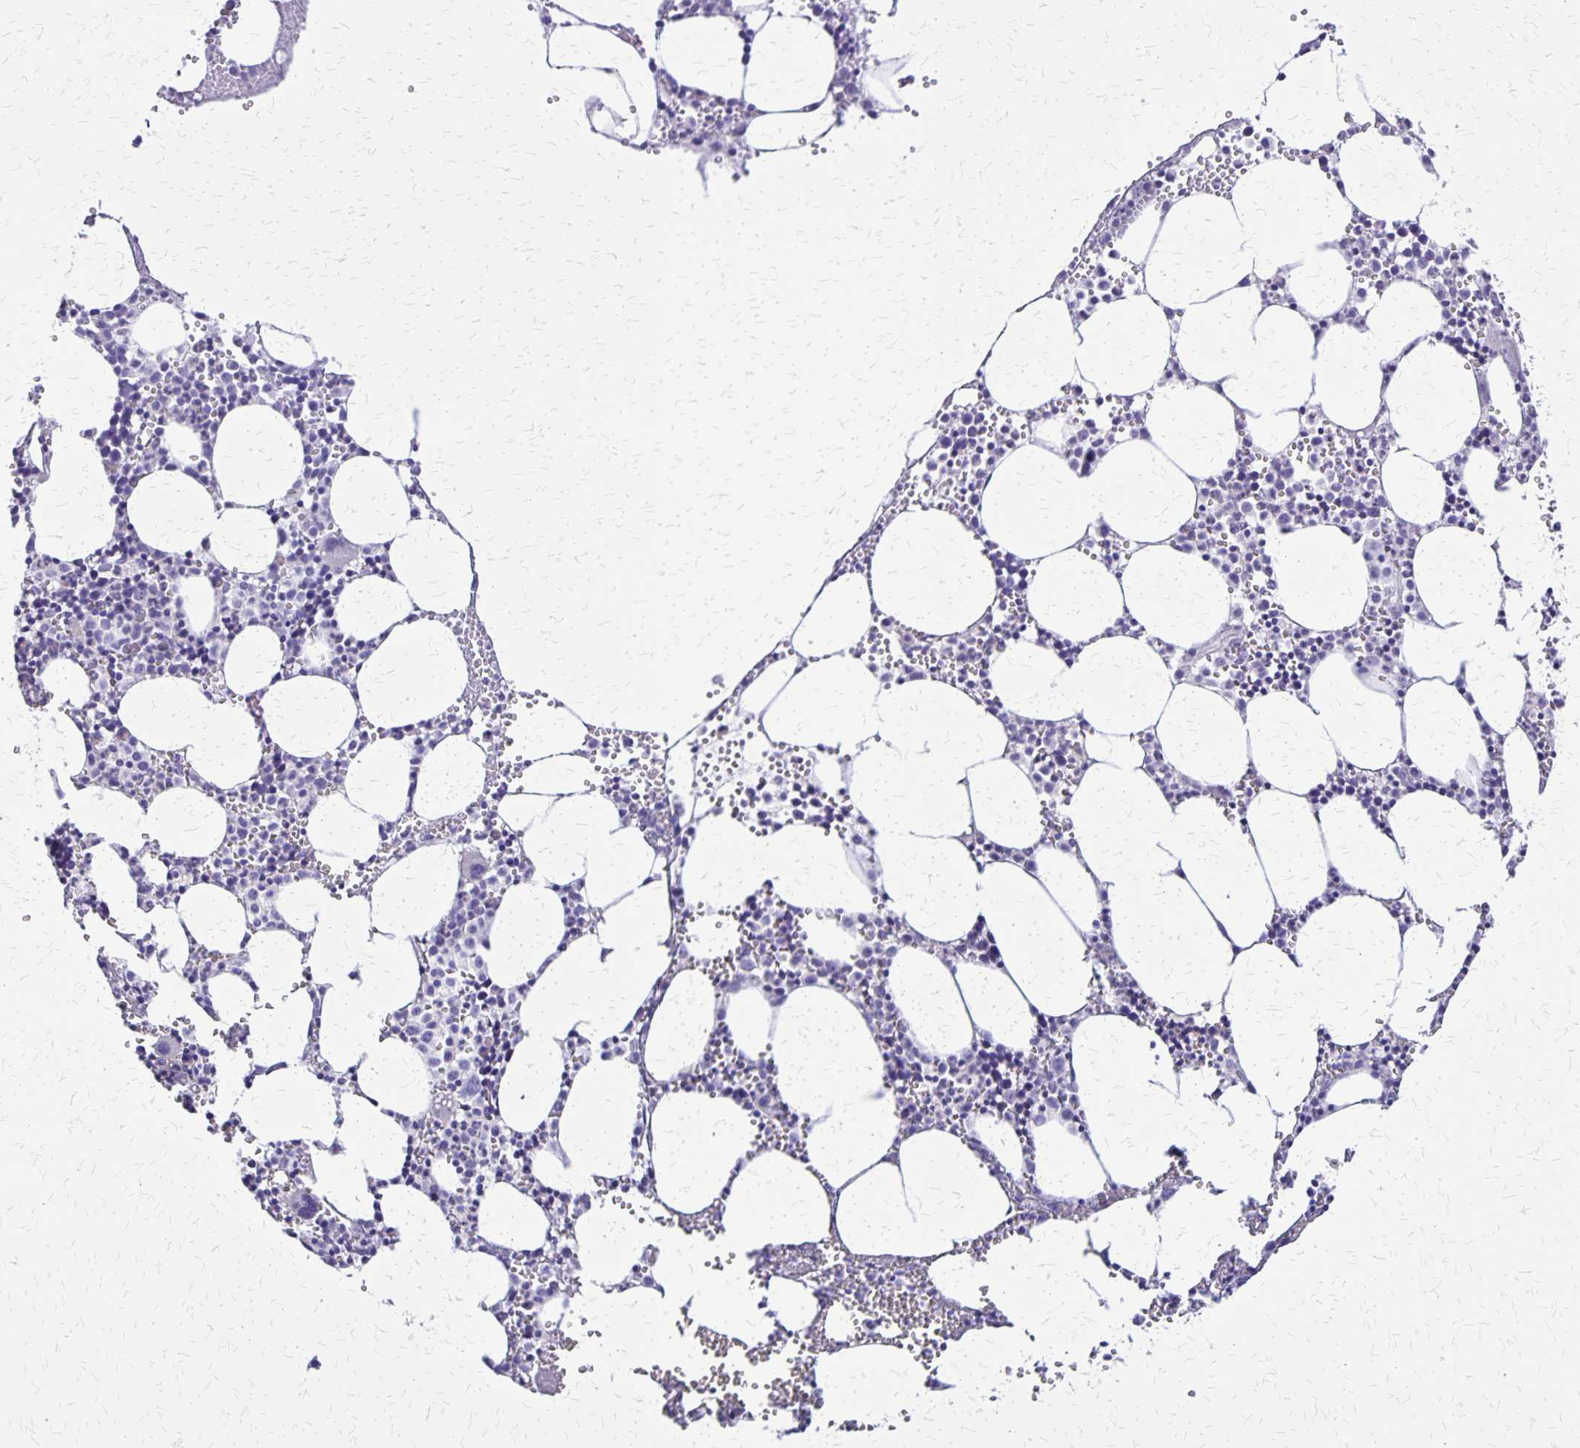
{"staining": {"intensity": "negative", "quantity": "none", "location": "none"}, "tissue": "bone marrow", "cell_type": "Hematopoietic cells", "image_type": "normal", "snomed": [{"axis": "morphology", "description": "Normal tissue, NOS"}, {"axis": "topography", "description": "Bone marrow"}], "caption": "DAB (3,3'-diaminobenzidine) immunohistochemical staining of benign human bone marrow demonstrates no significant expression in hematopoietic cells.", "gene": "SI", "patient": {"sex": "male", "age": 89}}